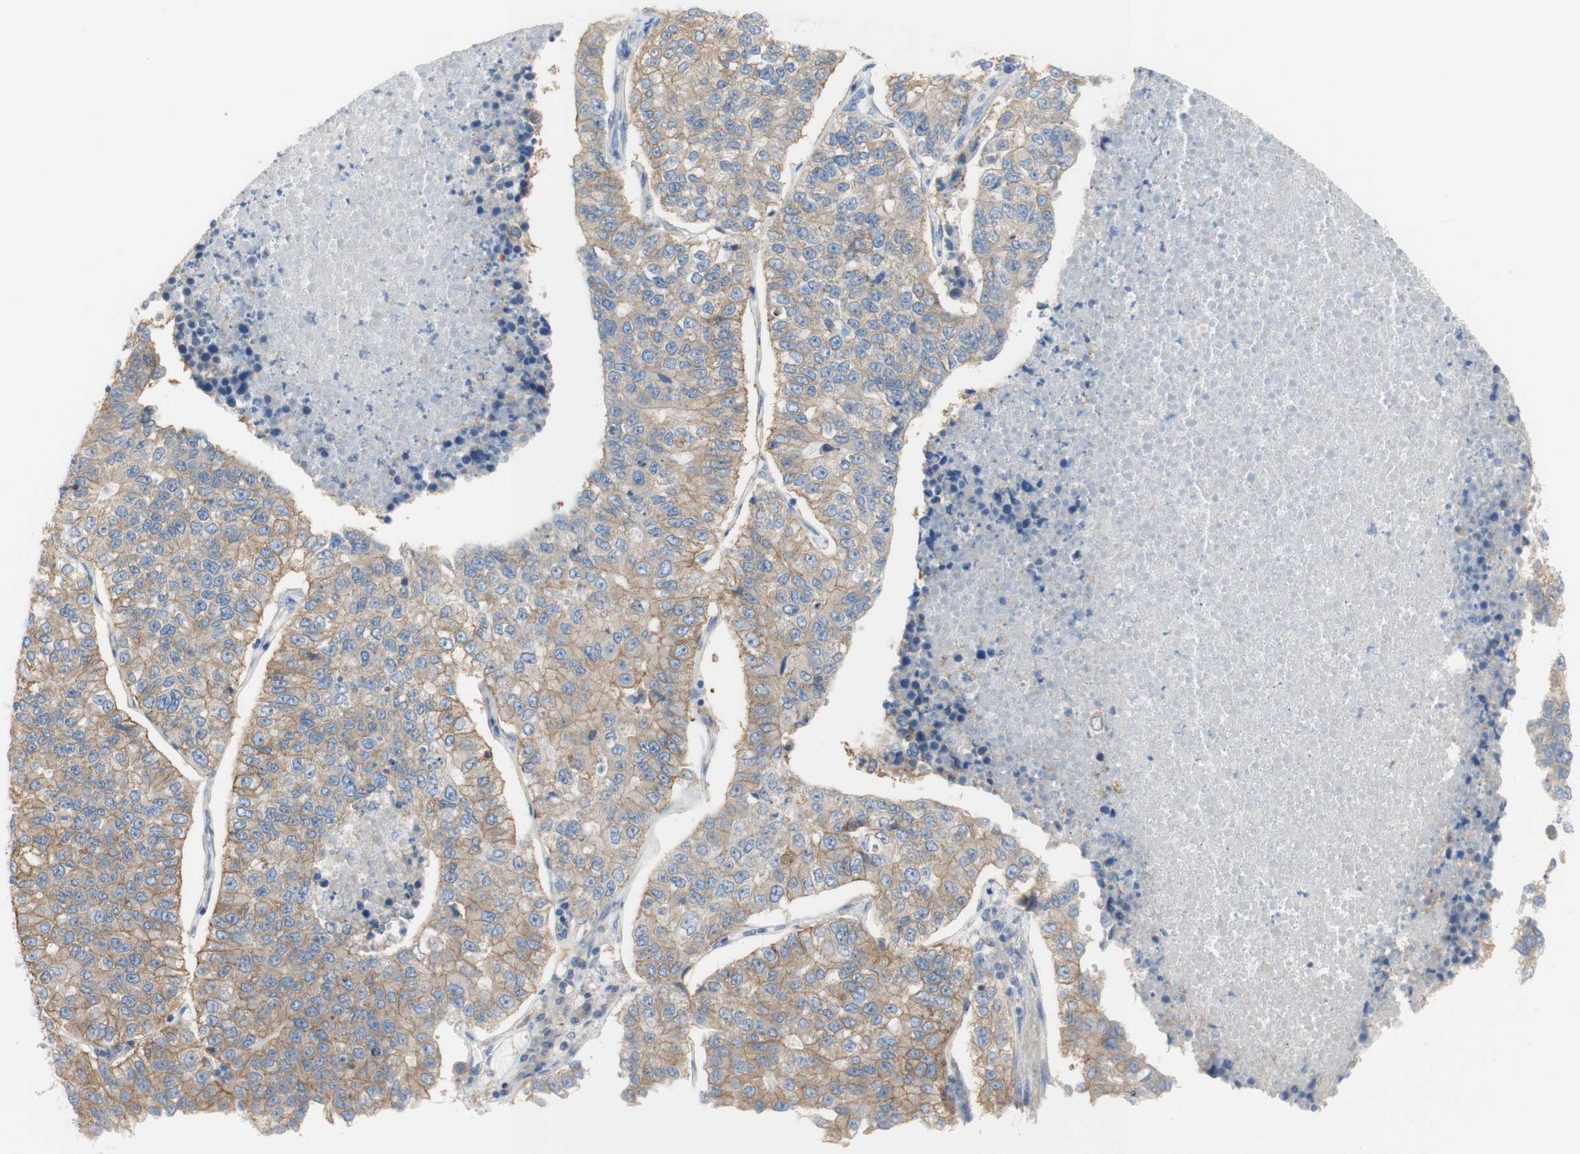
{"staining": {"intensity": "weak", "quantity": ">75%", "location": "cytoplasmic/membranous"}, "tissue": "lung cancer", "cell_type": "Tumor cells", "image_type": "cancer", "snomed": [{"axis": "morphology", "description": "Adenocarcinoma, NOS"}, {"axis": "topography", "description": "Lung"}], "caption": "There is low levels of weak cytoplasmic/membranous positivity in tumor cells of lung cancer, as demonstrated by immunohistochemical staining (brown color).", "gene": "ATP2B1", "patient": {"sex": "male", "age": 49}}